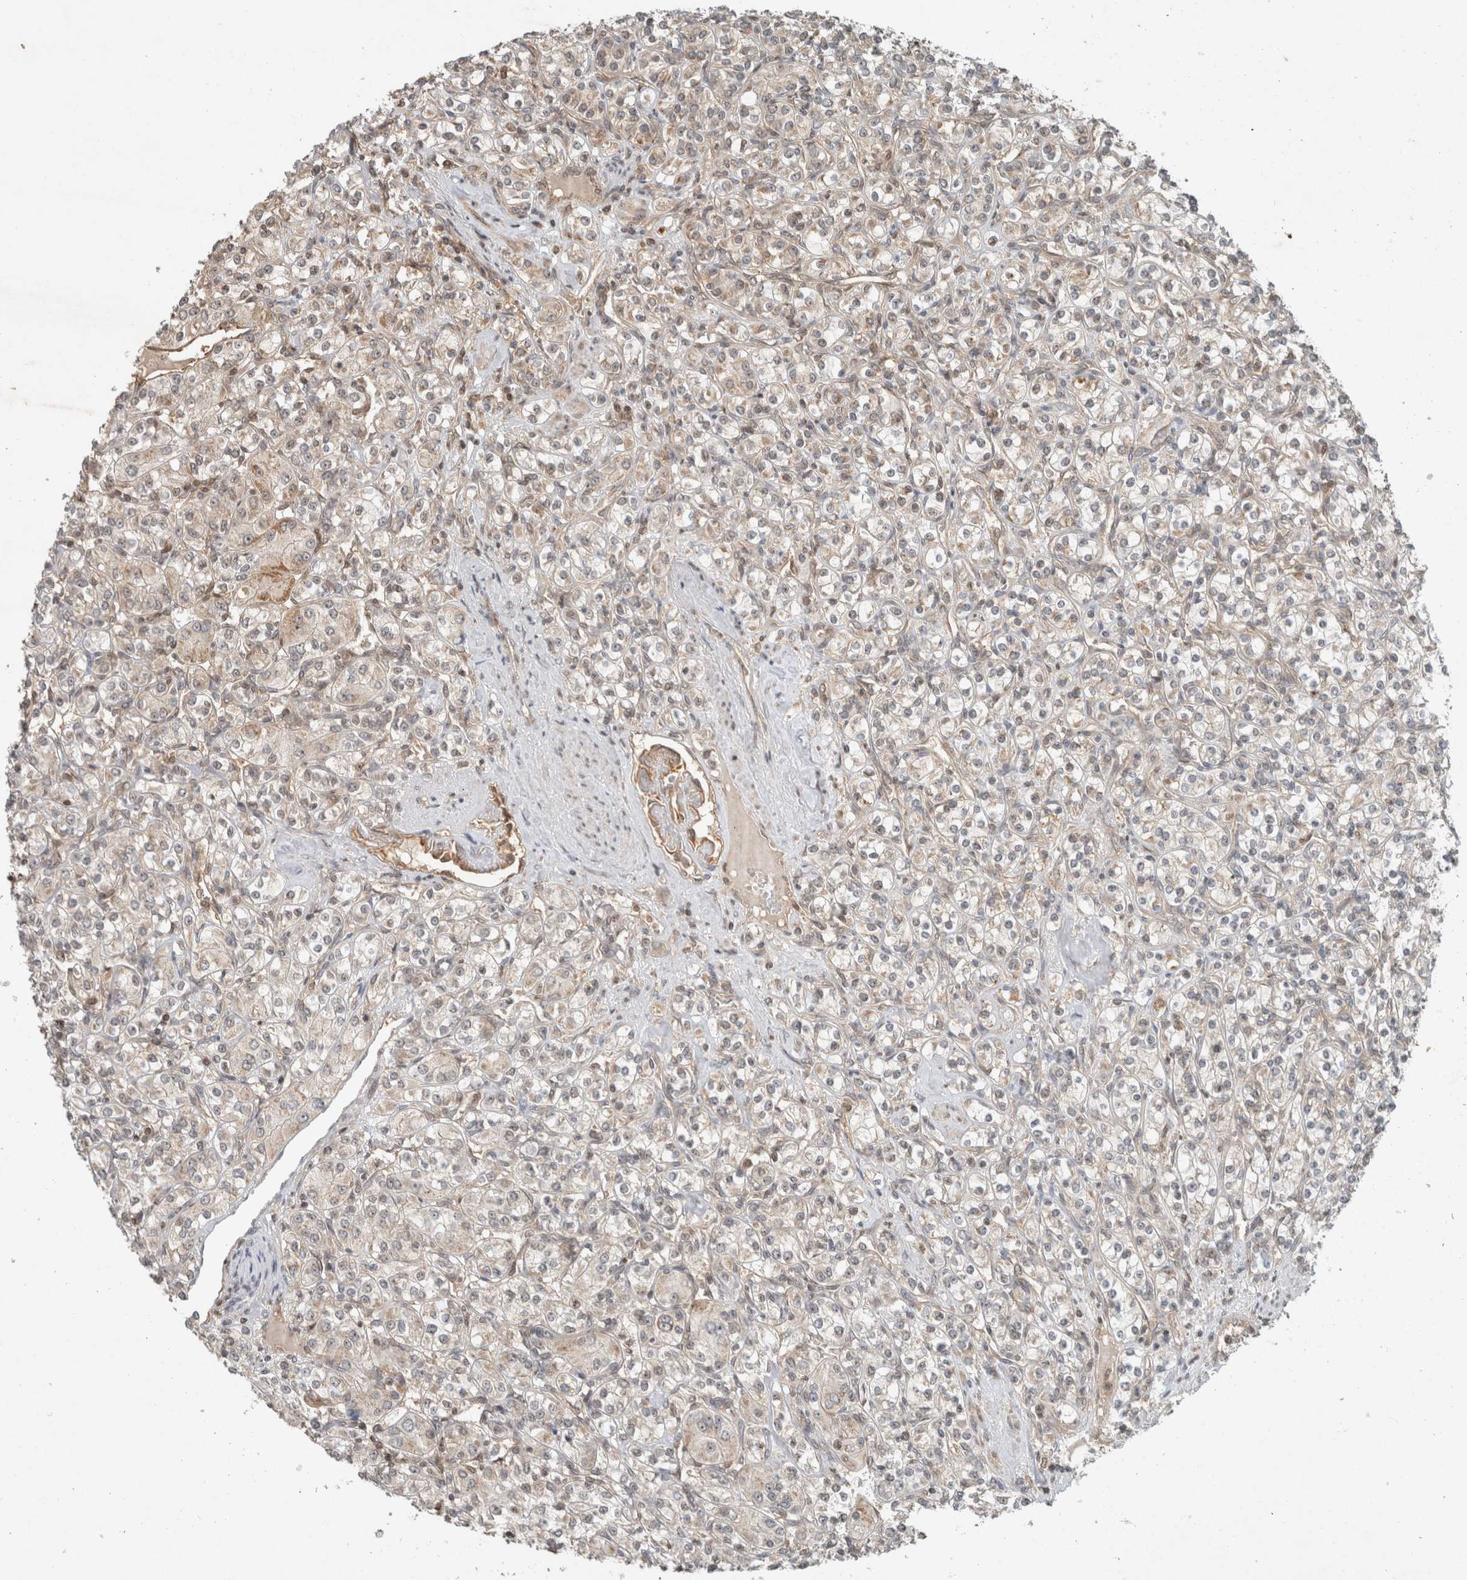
{"staining": {"intensity": "negative", "quantity": "none", "location": "none"}, "tissue": "renal cancer", "cell_type": "Tumor cells", "image_type": "cancer", "snomed": [{"axis": "morphology", "description": "Adenocarcinoma, NOS"}, {"axis": "topography", "description": "Kidney"}], "caption": "Tumor cells are negative for brown protein staining in renal cancer. Brightfield microscopy of IHC stained with DAB (3,3'-diaminobenzidine) (brown) and hematoxylin (blue), captured at high magnification.", "gene": "CAAP1", "patient": {"sex": "male", "age": 77}}